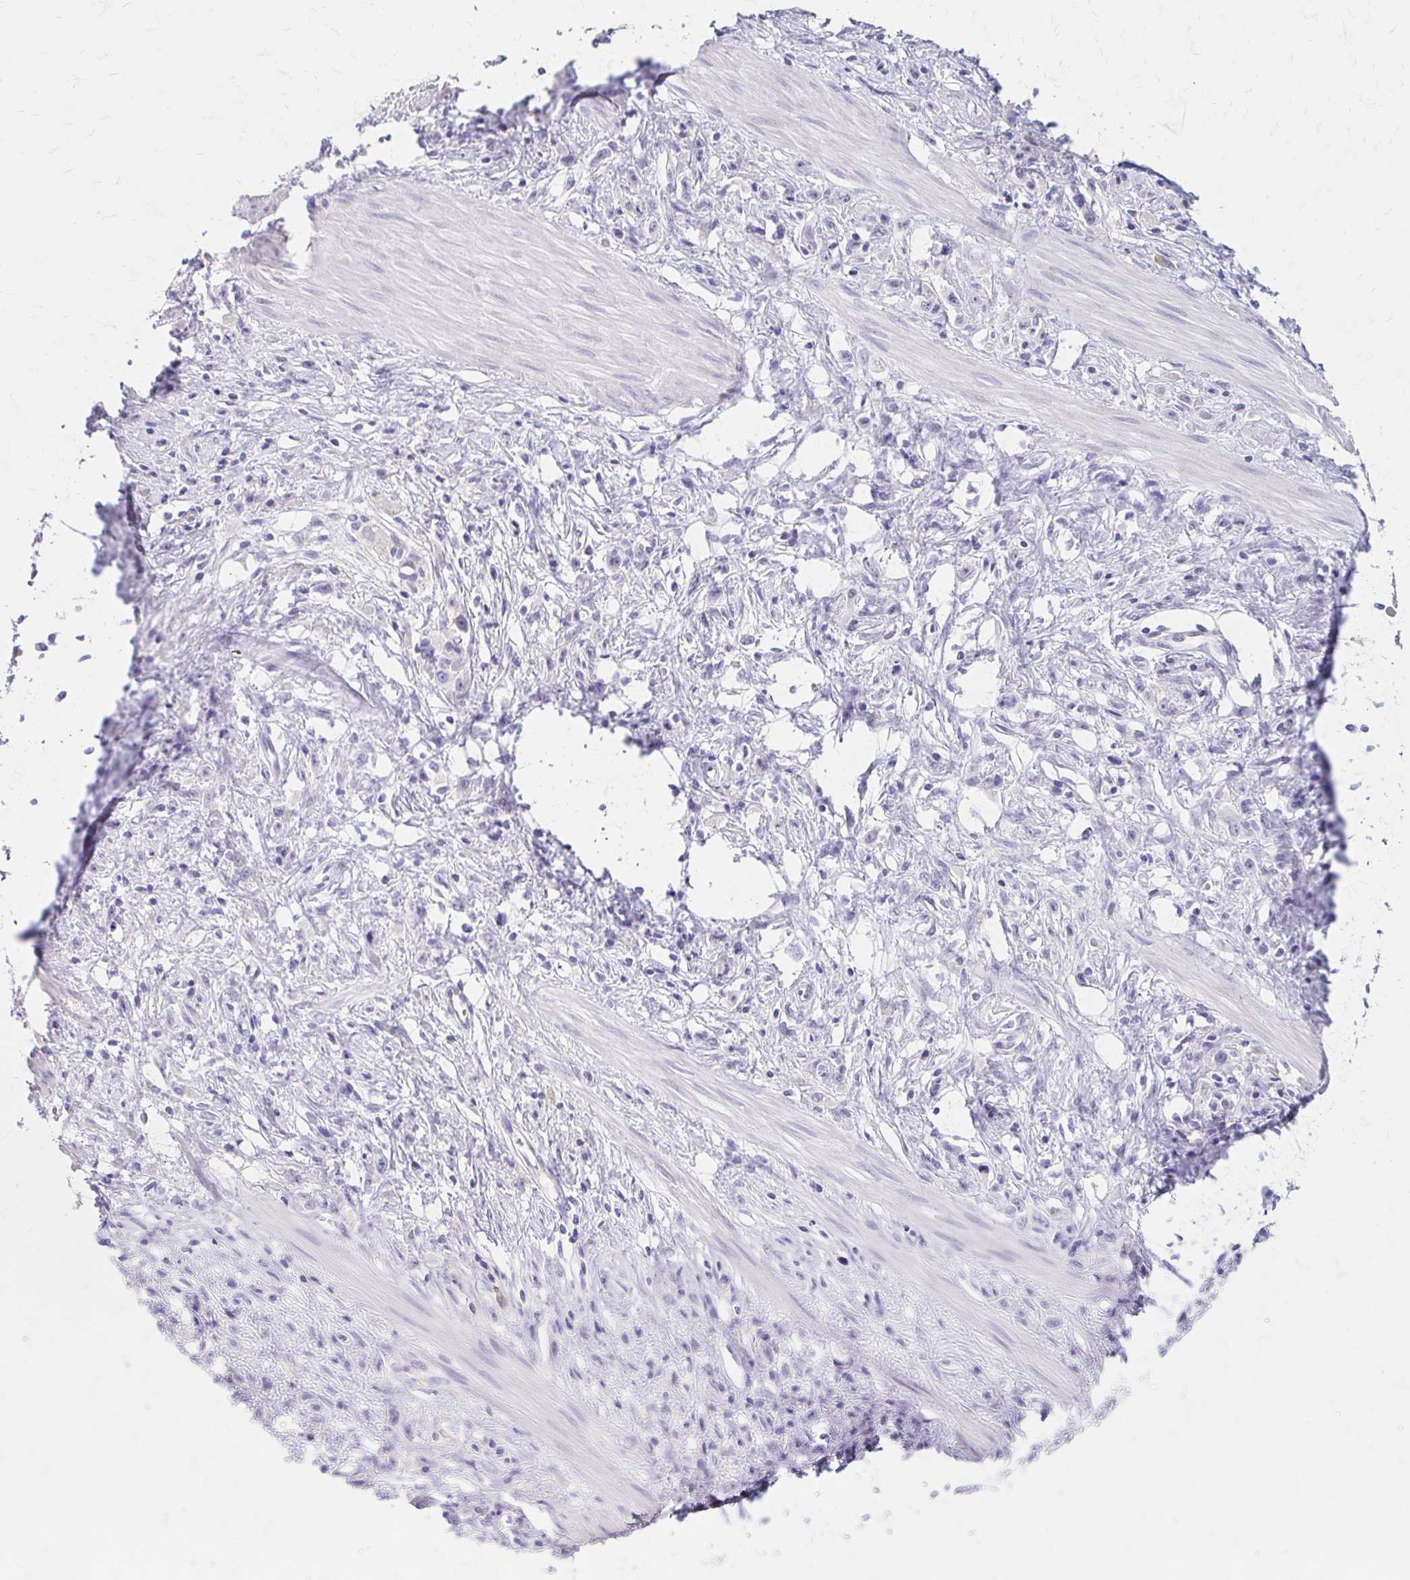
{"staining": {"intensity": "negative", "quantity": "none", "location": "none"}, "tissue": "stomach cancer", "cell_type": "Tumor cells", "image_type": "cancer", "snomed": [{"axis": "morphology", "description": "Adenocarcinoma, NOS"}, {"axis": "topography", "description": "Stomach"}], "caption": "The micrograph exhibits no significant staining in tumor cells of adenocarcinoma (stomach).", "gene": "AZGP1", "patient": {"sex": "male", "age": 47}}